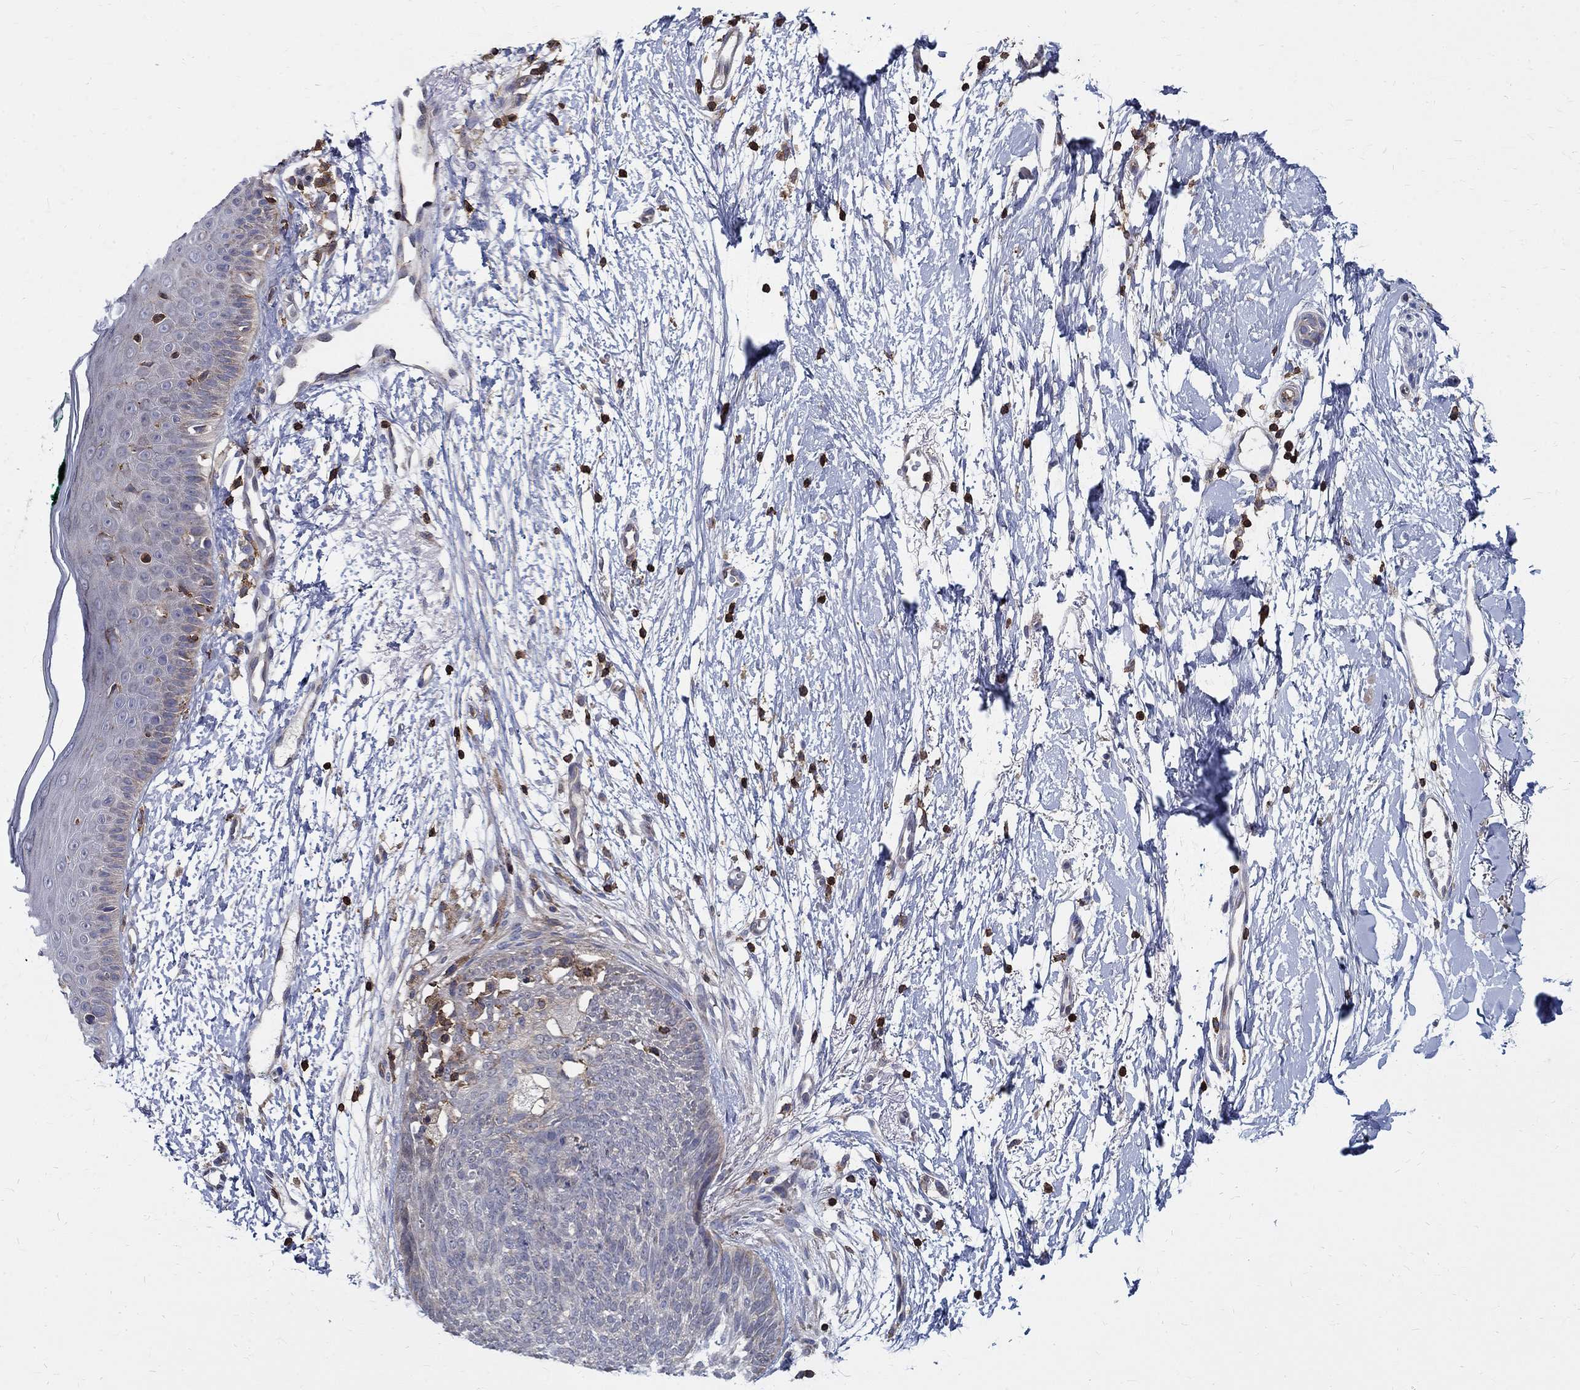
{"staining": {"intensity": "negative", "quantity": "none", "location": "none"}, "tissue": "skin cancer", "cell_type": "Tumor cells", "image_type": "cancer", "snomed": [{"axis": "morphology", "description": "Normal tissue, NOS"}, {"axis": "morphology", "description": "Basal cell carcinoma"}, {"axis": "topography", "description": "Skin"}], "caption": "Immunohistochemistry (IHC) of skin basal cell carcinoma reveals no expression in tumor cells.", "gene": "AGAP2", "patient": {"sex": "male", "age": 84}}